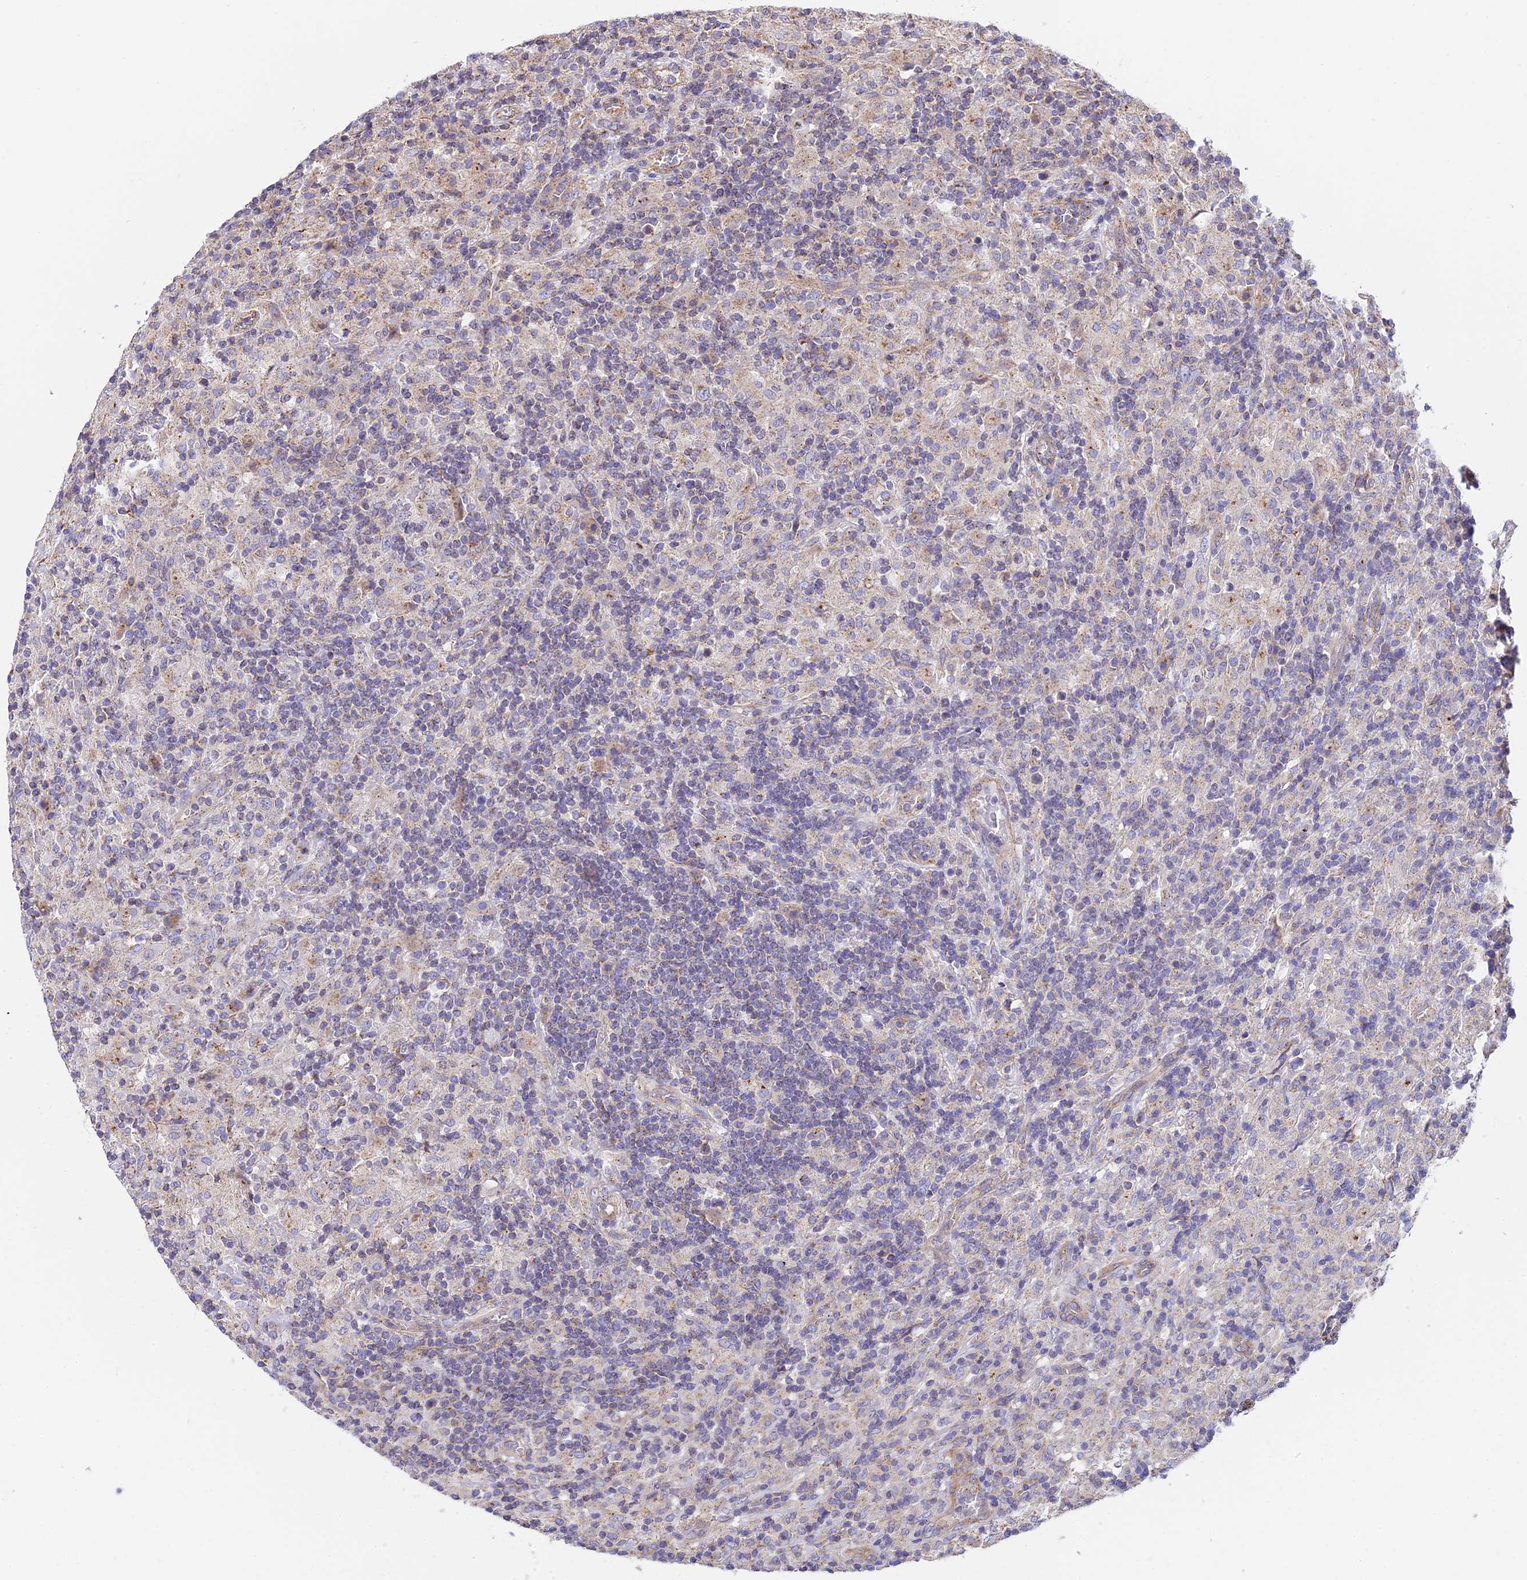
{"staining": {"intensity": "negative", "quantity": "none", "location": "none"}, "tissue": "lymphoma", "cell_type": "Tumor cells", "image_type": "cancer", "snomed": [{"axis": "morphology", "description": "Hodgkin's disease, NOS"}, {"axis": "topography", "description": "Lymph node"}], "caption": "An image of Hodgkin's disease stained for a protein shows no brown staining in tumor cells.", "gene": "QRFP", "patient": {"sex": "male", "age": 70}}